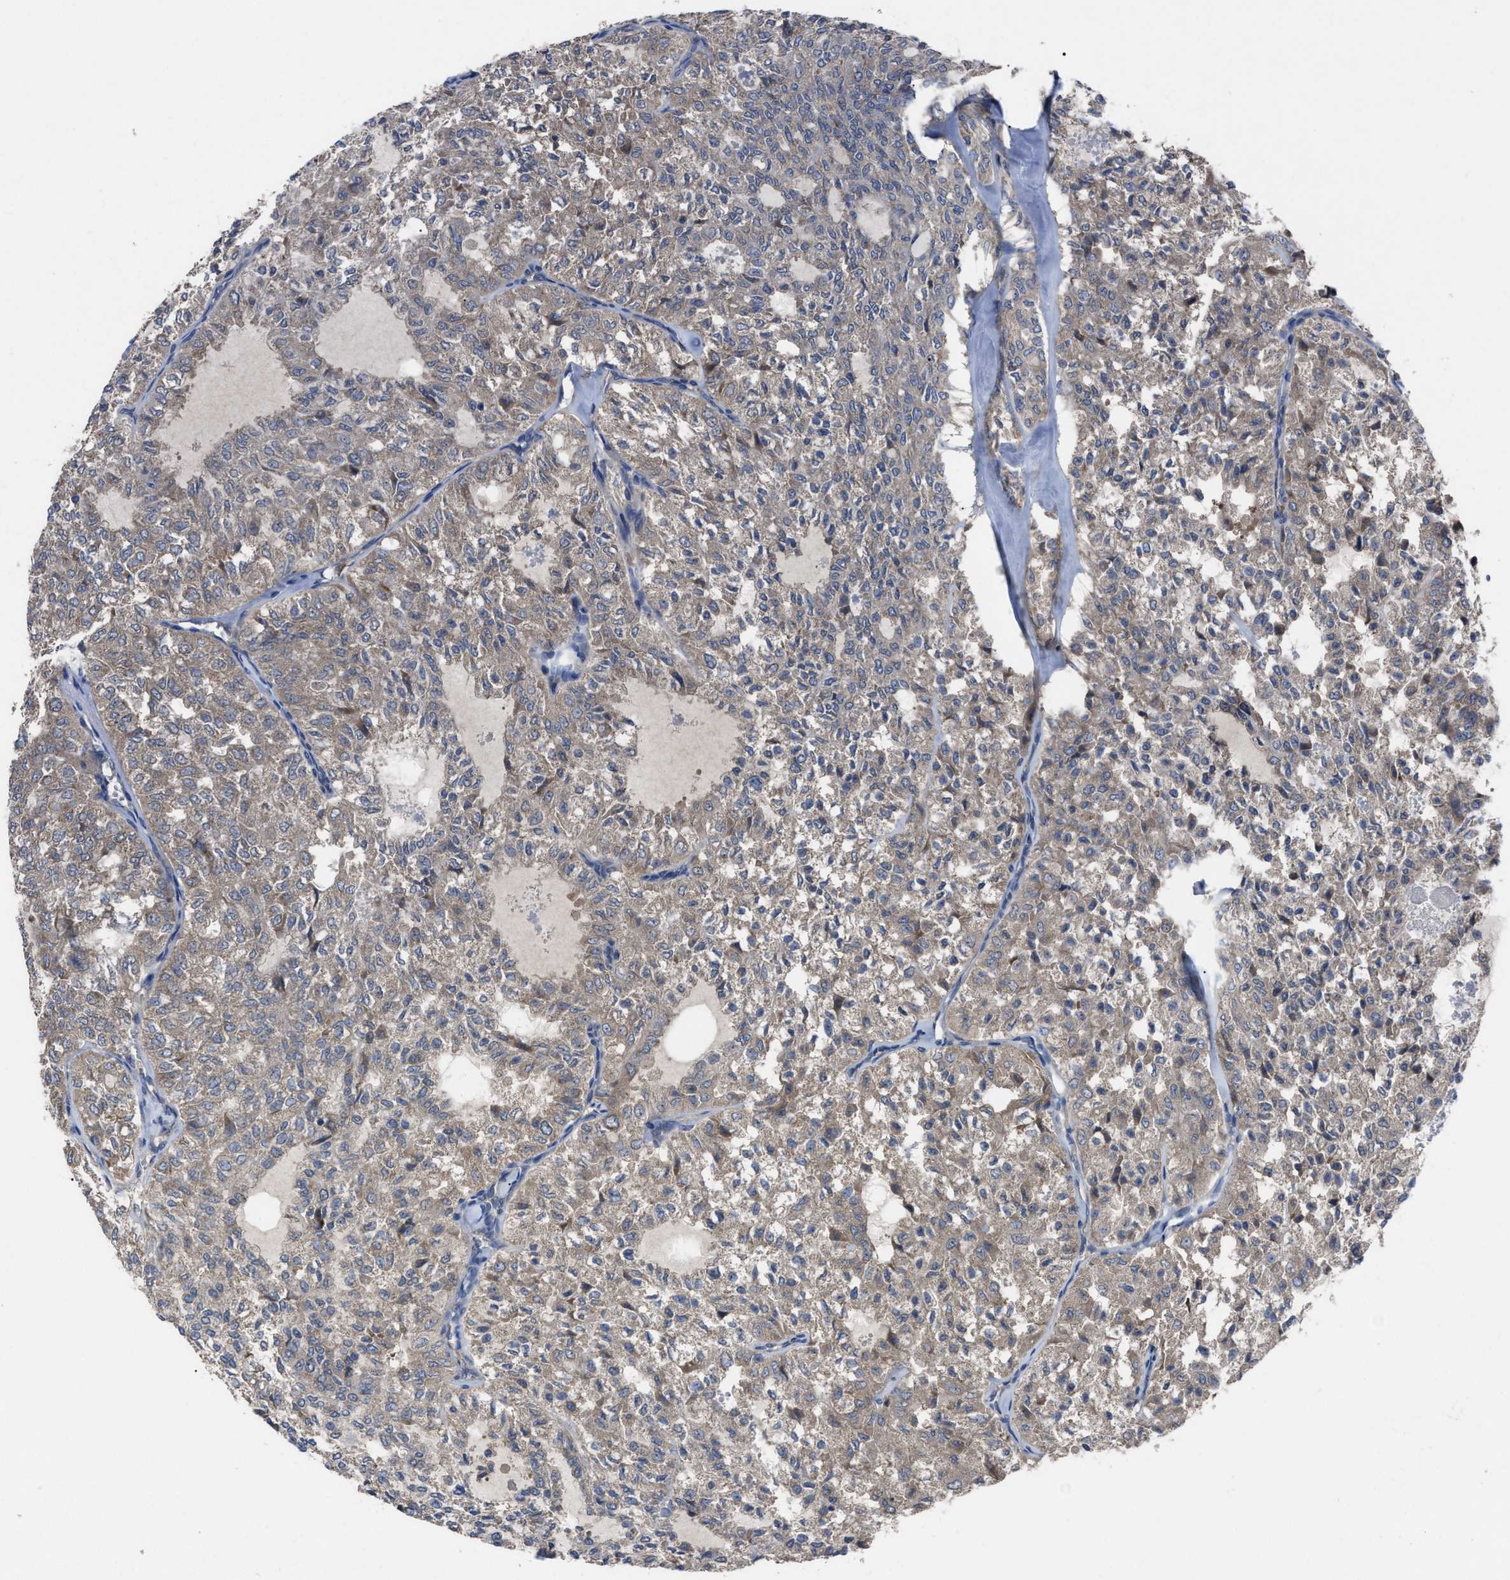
{"staining": {"intensity": "weak", "quantity": "25%-75%", "location": "cytoplasmic/membranous"}, "tissue": "thyroid cancer", "cell_type": "Tumor cells", "image_type": "cancer", "snomed": [{"axis": "morphology", "description": "Follicular adenoma carcinoma, NOS"}, {"axis": "topography", "description": "Thyroid gland"}], "caption": "A brown stain labels weak cytoplasmic/membranous expression of a protein in follicular adenoma carcinoma (thyroid) tumor cells.", "gene": "UPF1", "patient": {"sex": "male", "age": 75}}